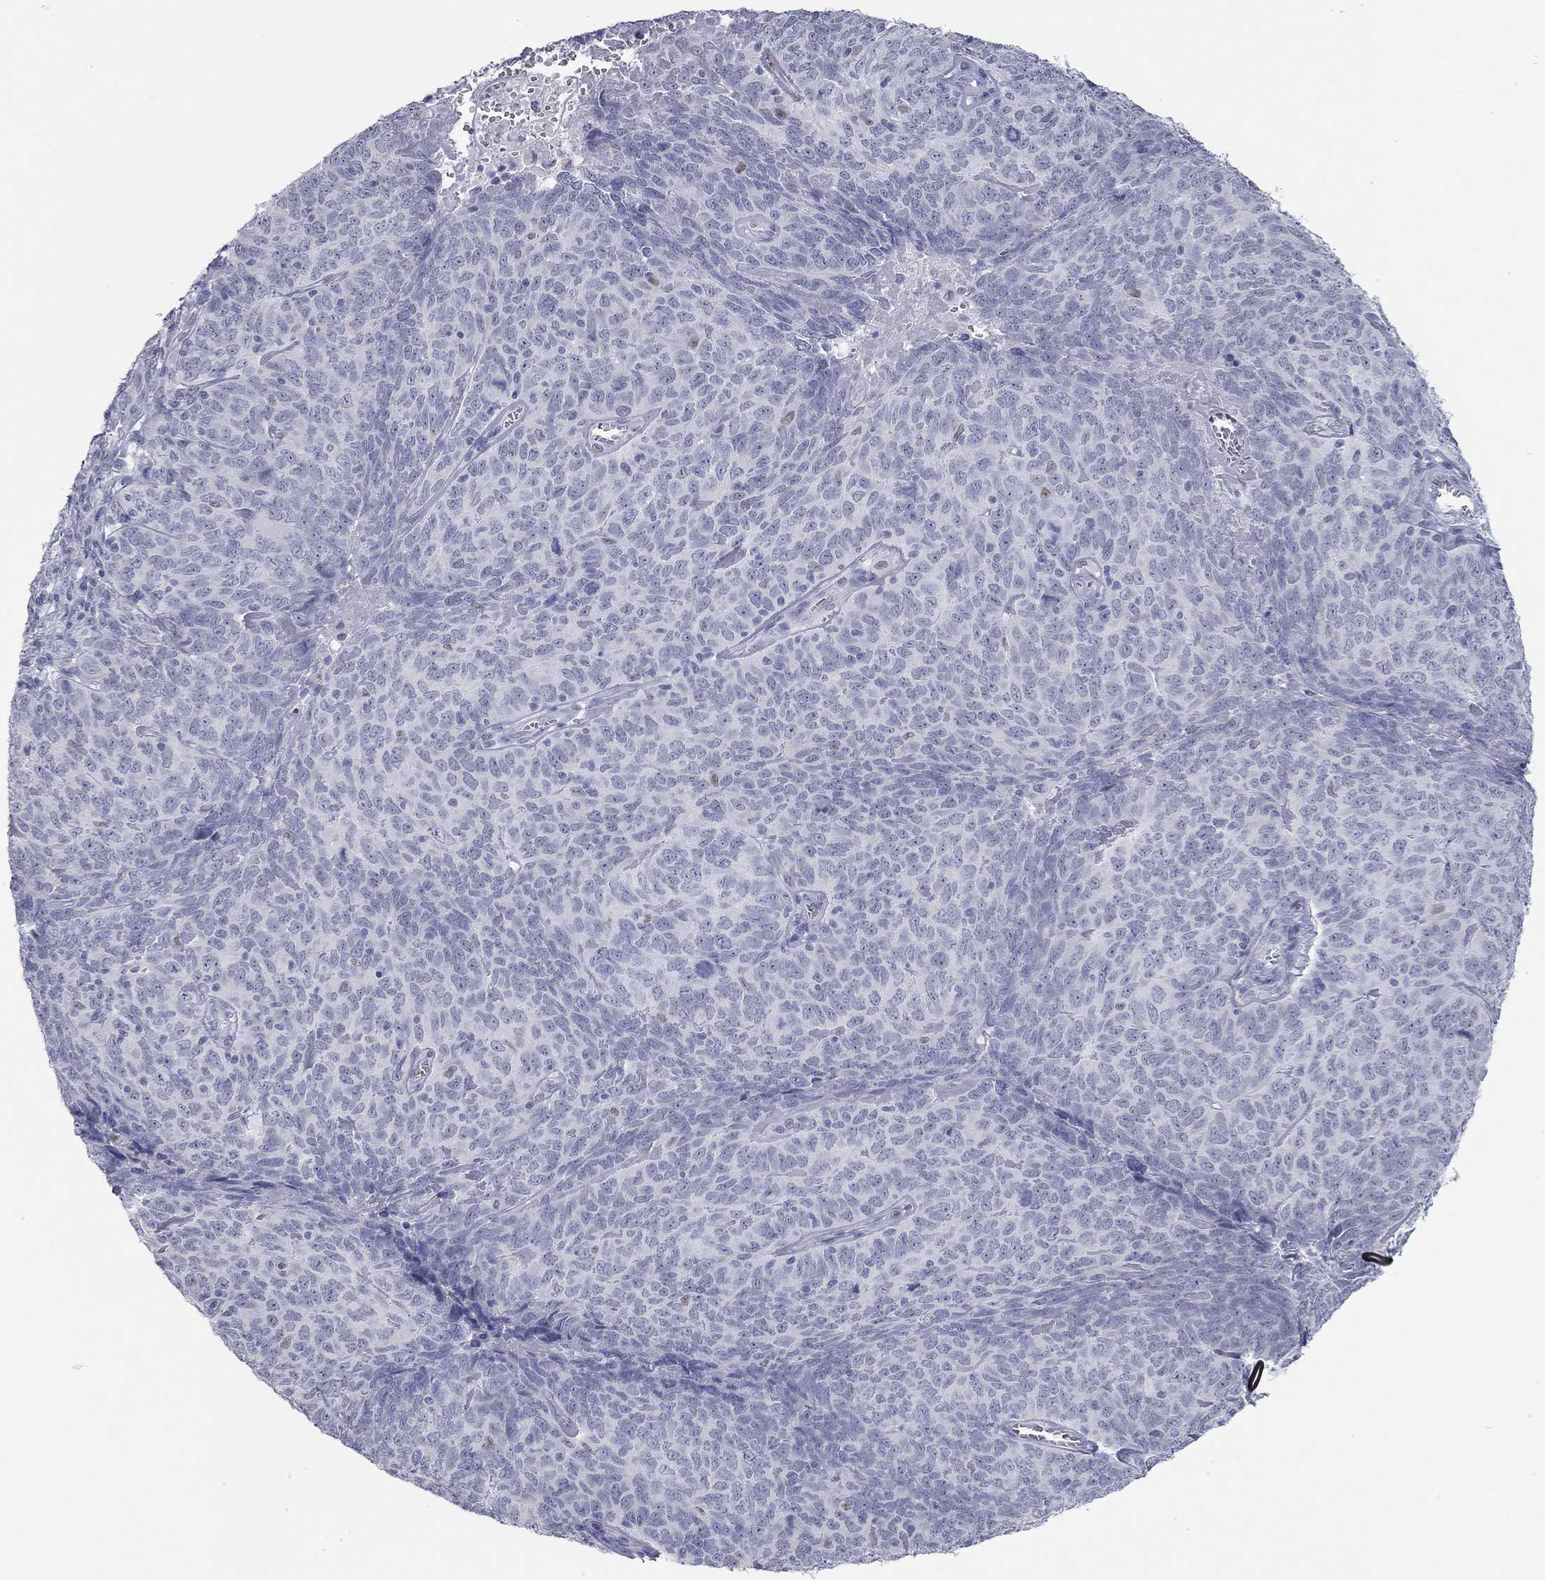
{"staining": {"intensity": "negative", "quantity": "none", "location": "none"}, "tissue": "skin cancer", "cell_type": "Tumor cells", "image_type": "cancer", "snomed": [{"axis": "morphology", "description": "Squamous cell carcinoma, NOS"}, {"axis": "topography", "description": "Skin"}, {"axis": "topography", "description": "Anal"}], "caption": "A histopathology image of skin squamous cell carcinoma stained for a protein displays no brown staining in tumor cells.", "gene": "AK8", "patient": {"sex": "female", "age": 51}}